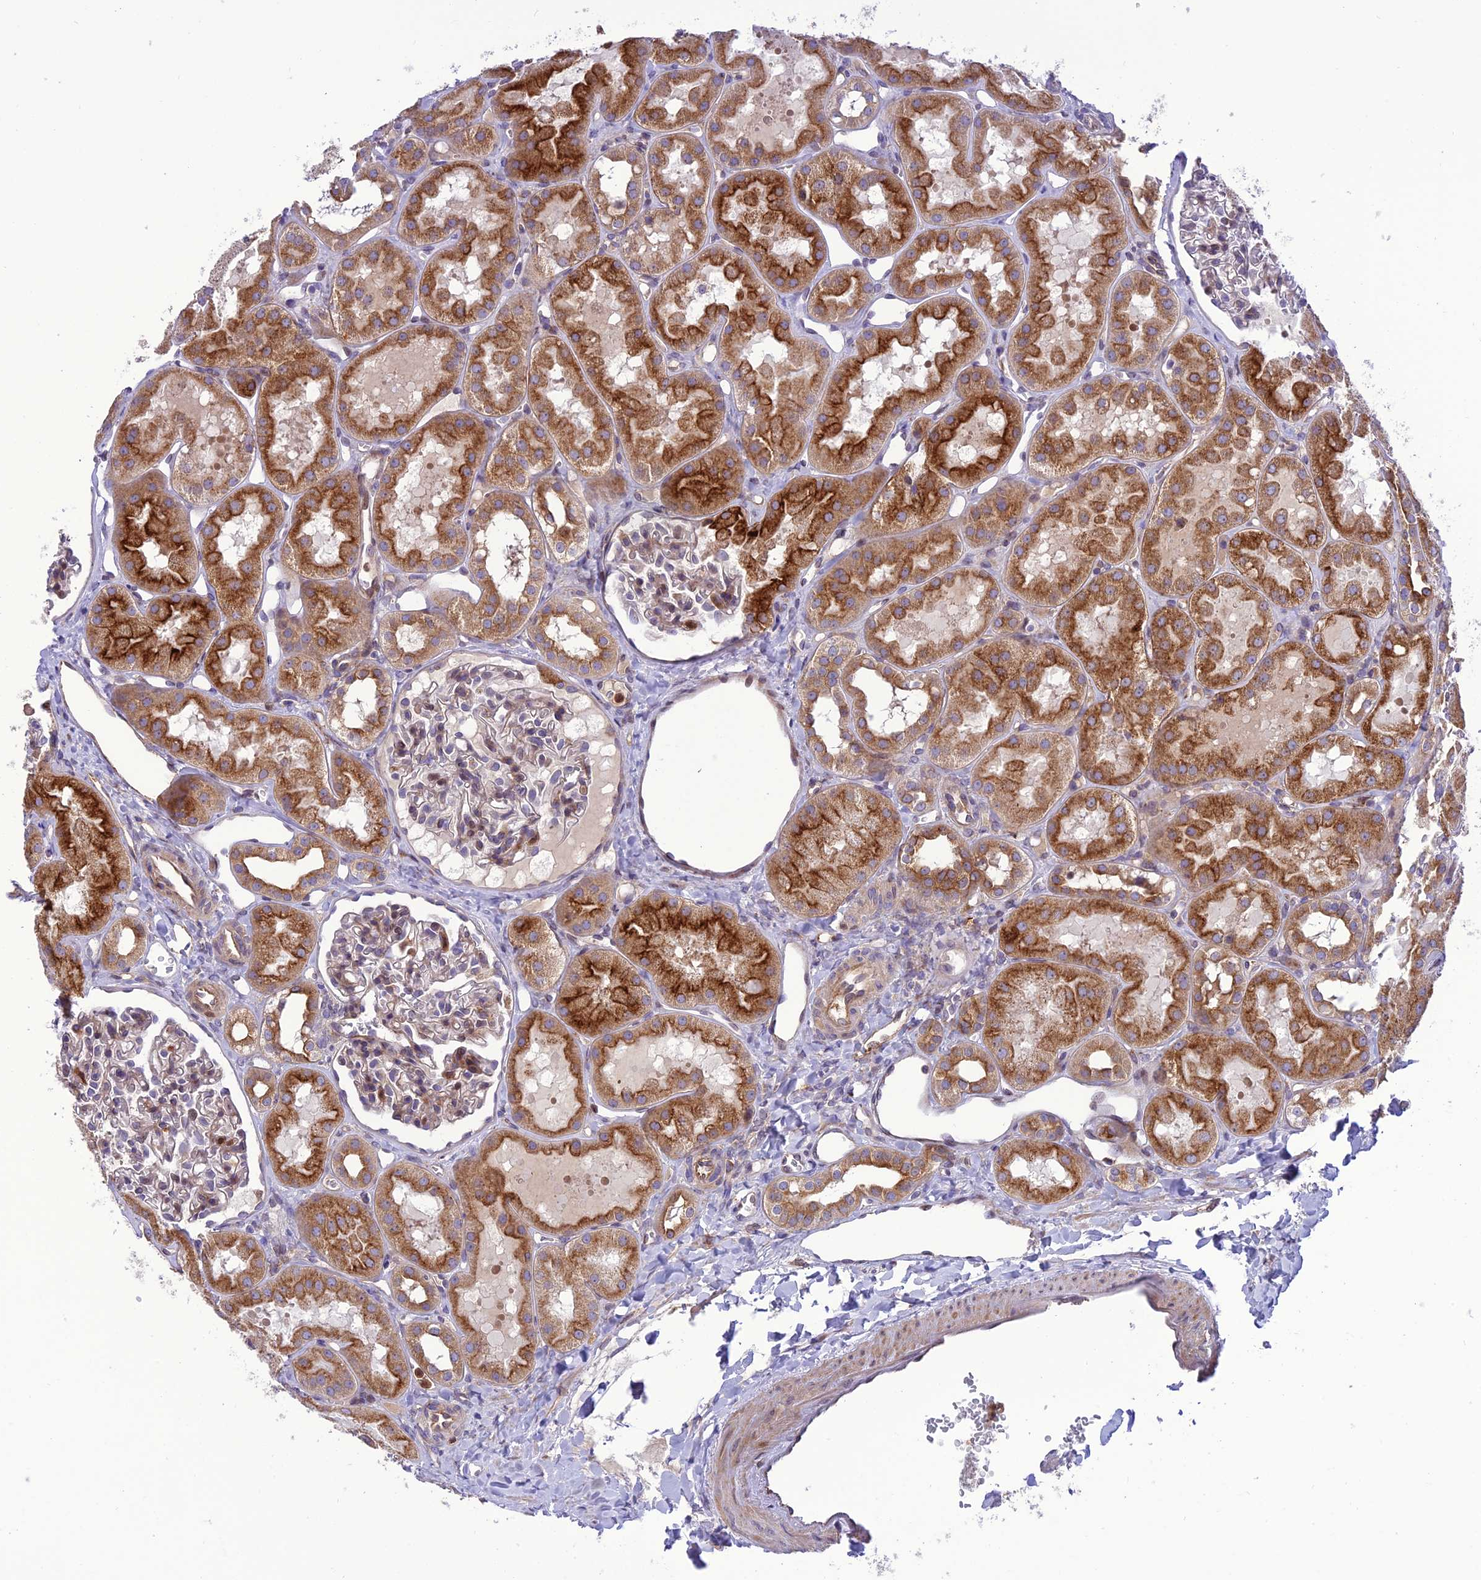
{"staining": {"intensity": "moderate", "quantity": "<25%", "location": "cytoplasmic/membranous"}, "tissue": "kidney", "cell_type": "Cells in glomeruli", "image_type": "normal", "snomed": [{"axis": "morphology", "description": "Normal tissue, NOS"}, {"axis": "topography", "description": "Kidney"}], "caption": "IHC histopathology image of unremarkable kidney: human kidney stained using IHC exhibits low levels of moderate protein expression localized specifically in the cytoplasmic/membranous of cells in glomeruli, appearing as a cytoplasmic/membranous brown color.", "gene": "JMY", "patient": {"sex": "male", "age": 16}}